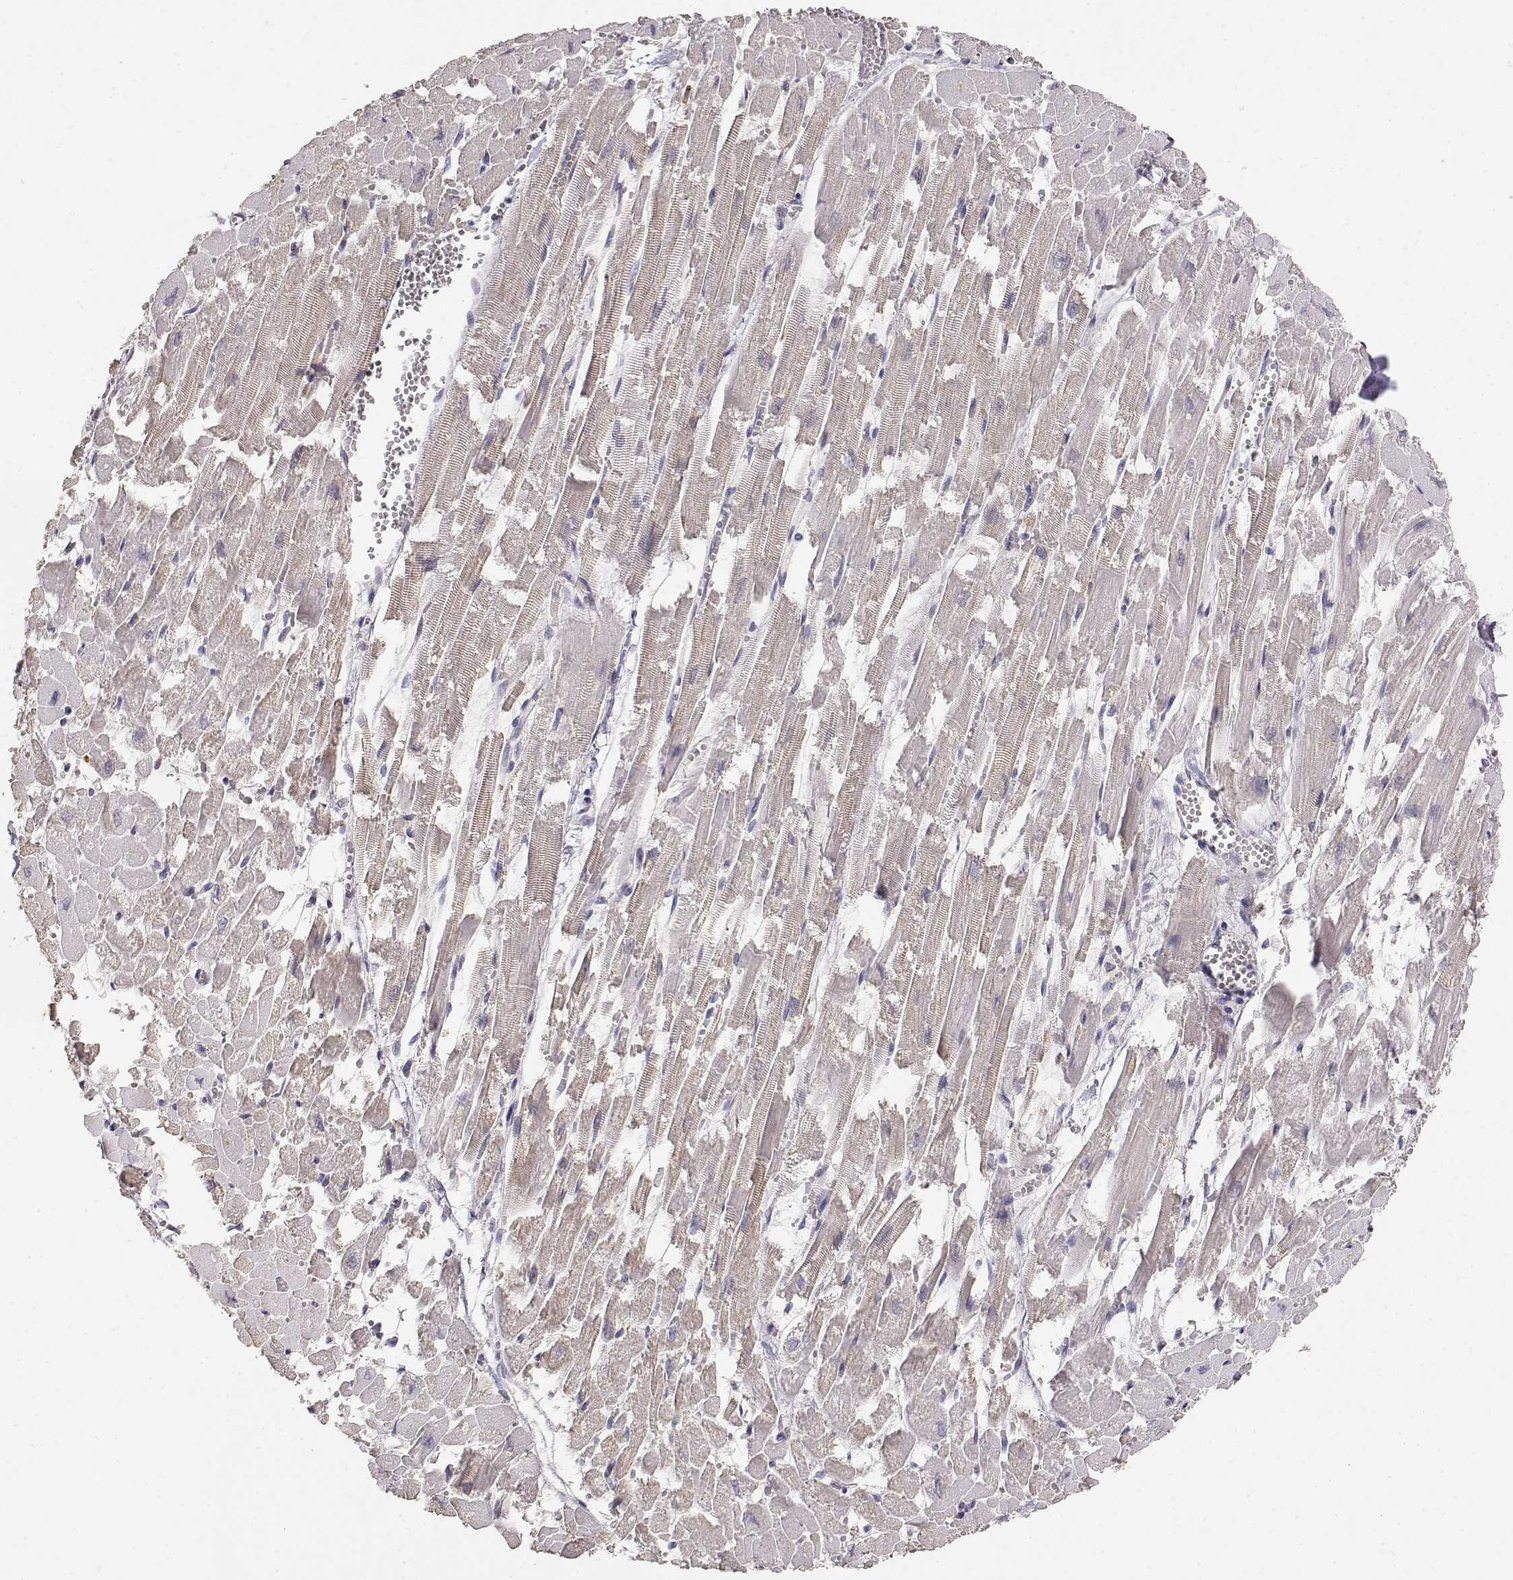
{"staining": {"intensity": "negative", "quantity": "none", "location": "none"}, "tissue": "heart muscle", "cell_type": "Cardiomyocytes", "image_type": "normal", "snomed": [{"axis": "morphology", "description": "Normal tissue, NOS"}, {"axis": "topography", "description": "Heart"}], "caption": "The histopathology image demonstrates no staining of cardiomyocytes in unremarkable heart muscle. (DAB IHC with hematoxylin counter stain).", "gene": "TNFRSF10C", "patient": {"sex": "female", "age": 52}}